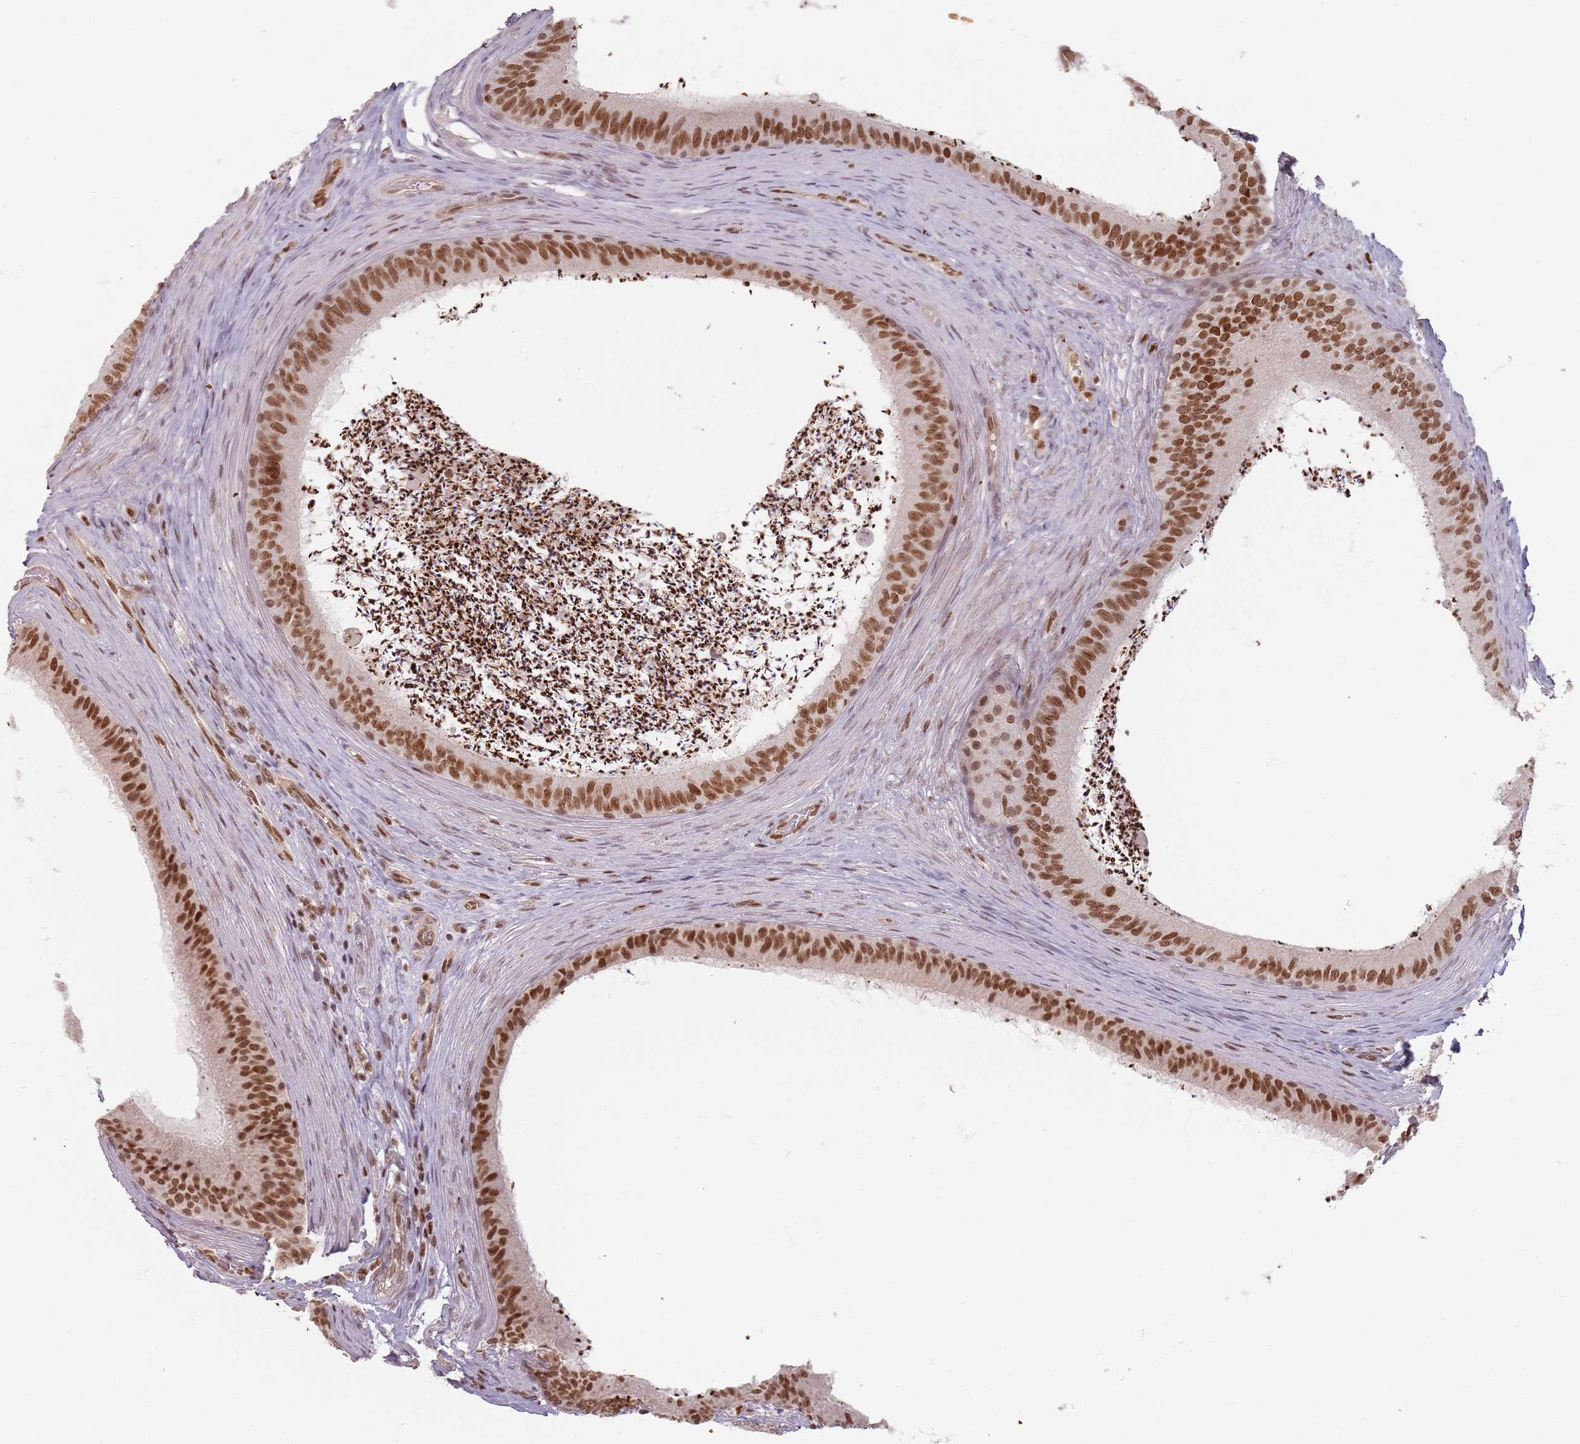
{"staining": {"intensity": "strong", "quantity": ">75%", "location": "nuclear"}, "tissue": "epididymis", "cell_type": "Glandular cells", "image_type": "normal", "snomed": [{"axis": "morphology", "description": "Normal tissue, NOS"}, {"axis": "topography", "description": "Testis"}, {"axis": "topography", "description": "Epididymis"}], "caption": "Immunohistochemistry (IHC) (DAB) staining of unremarkable human epididymis demonstrates strong nuclear protein expression in about >75% of glandular cells.", "gene": "NUP50", "patient": {"sex": "male", "age": 41}}